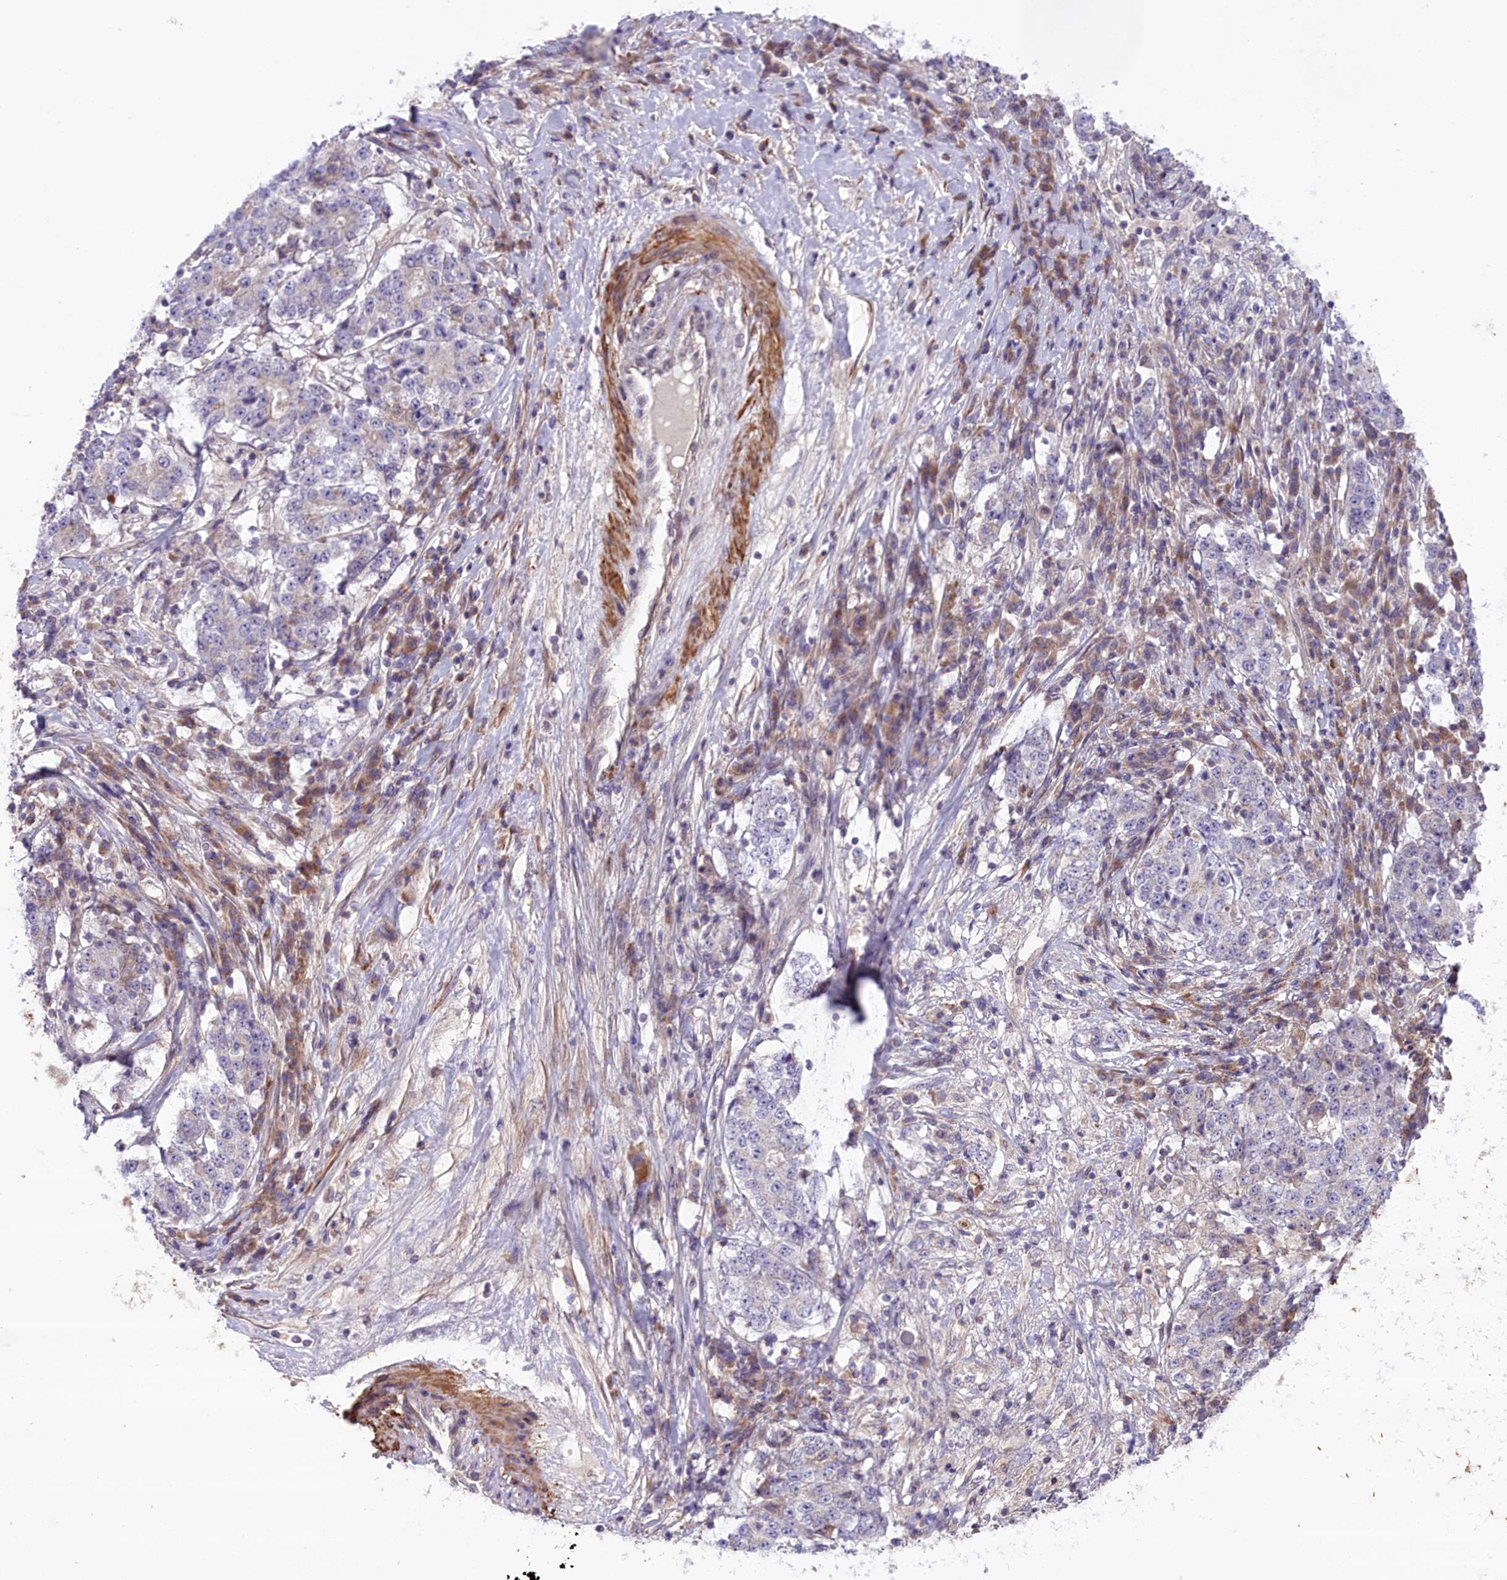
{"staining": {"intensity": "negative", "quantity": "none", "location": "none"}, "tissue": "stomach cancer", "cell_type": "Tumor cells", "image_type": "cancer", "snomed": [{"axis": "morphology", "description": "Adenocarcinoma, NOS"}, {"axis": "topography", "description": "Stomach"}], "caption": "Immunohistochemistry image of human stomach adenocarcinoma stained for a protein (brown), which demonstrates no positivity in tumor cells.", "gene": "HDAC5", "patient": {"sex": "male", "age": 59}}